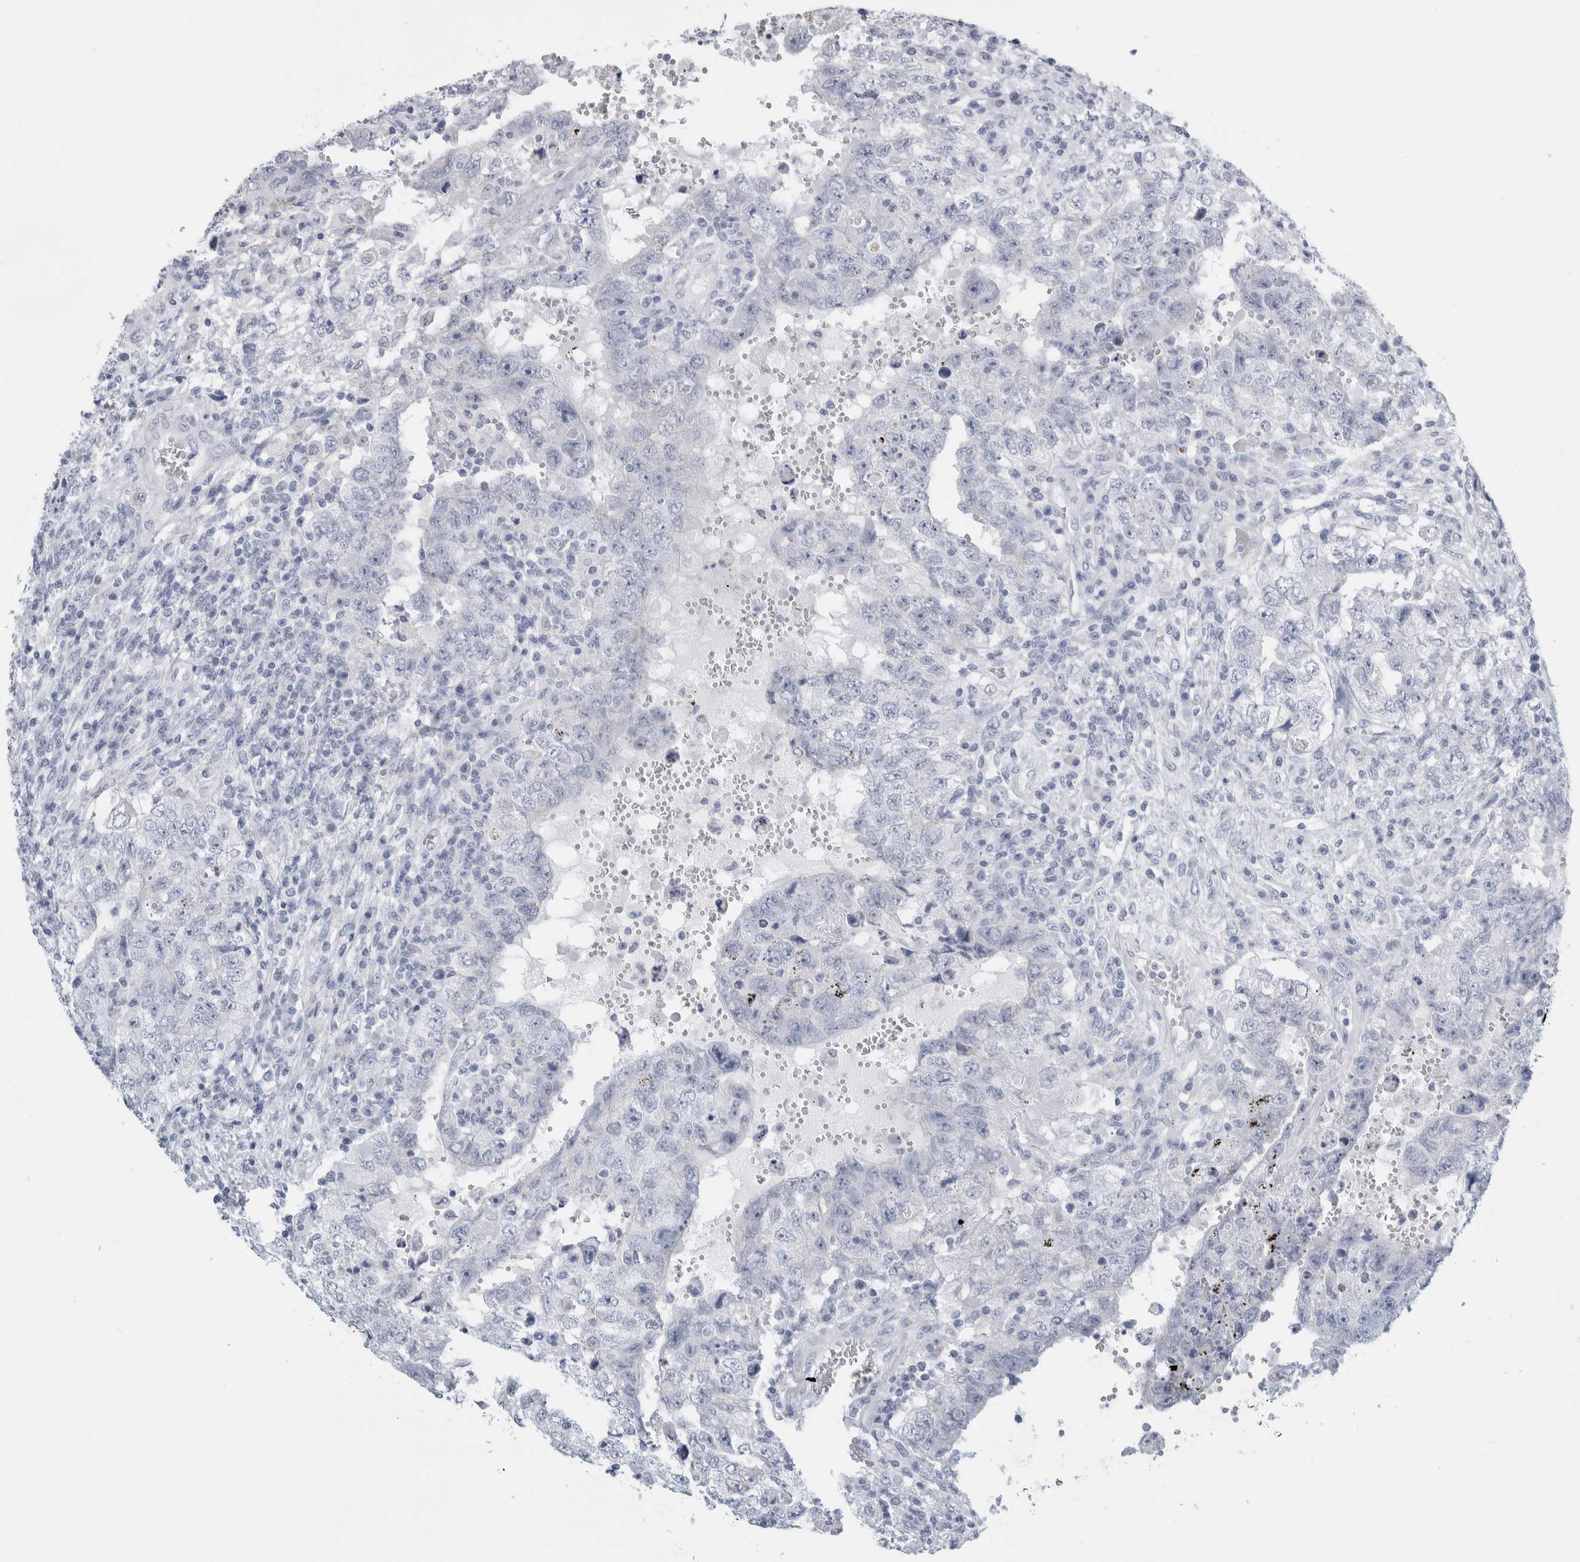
{"staining": {"intensity": "negative", "quantity": "none", "location": "none"}, "tissue": "testis cancer", "cell_type": "Tumor cells", "image_type": "cancer", "snomed": [{"axis": "morphology", "description": "Carcinoma, Embryonal, NOS"}, {"axis": "topography", "description": "Testis"}], "caption": "Immunohistochemistry (IHC) micrograph of embryonal carcinoma (testis) stained for a protein (brown), which demonstrates no staining in tumor cells. (Stains: DAB (3,3'-diaminobenzidine) immunohistochemistry (IHC) with hematoxylin counter stain, Microscopy: brightfield microscopy at high magnification).", "gene": "RPH3AL", "patient": {"sex": "male", "age": 26}}